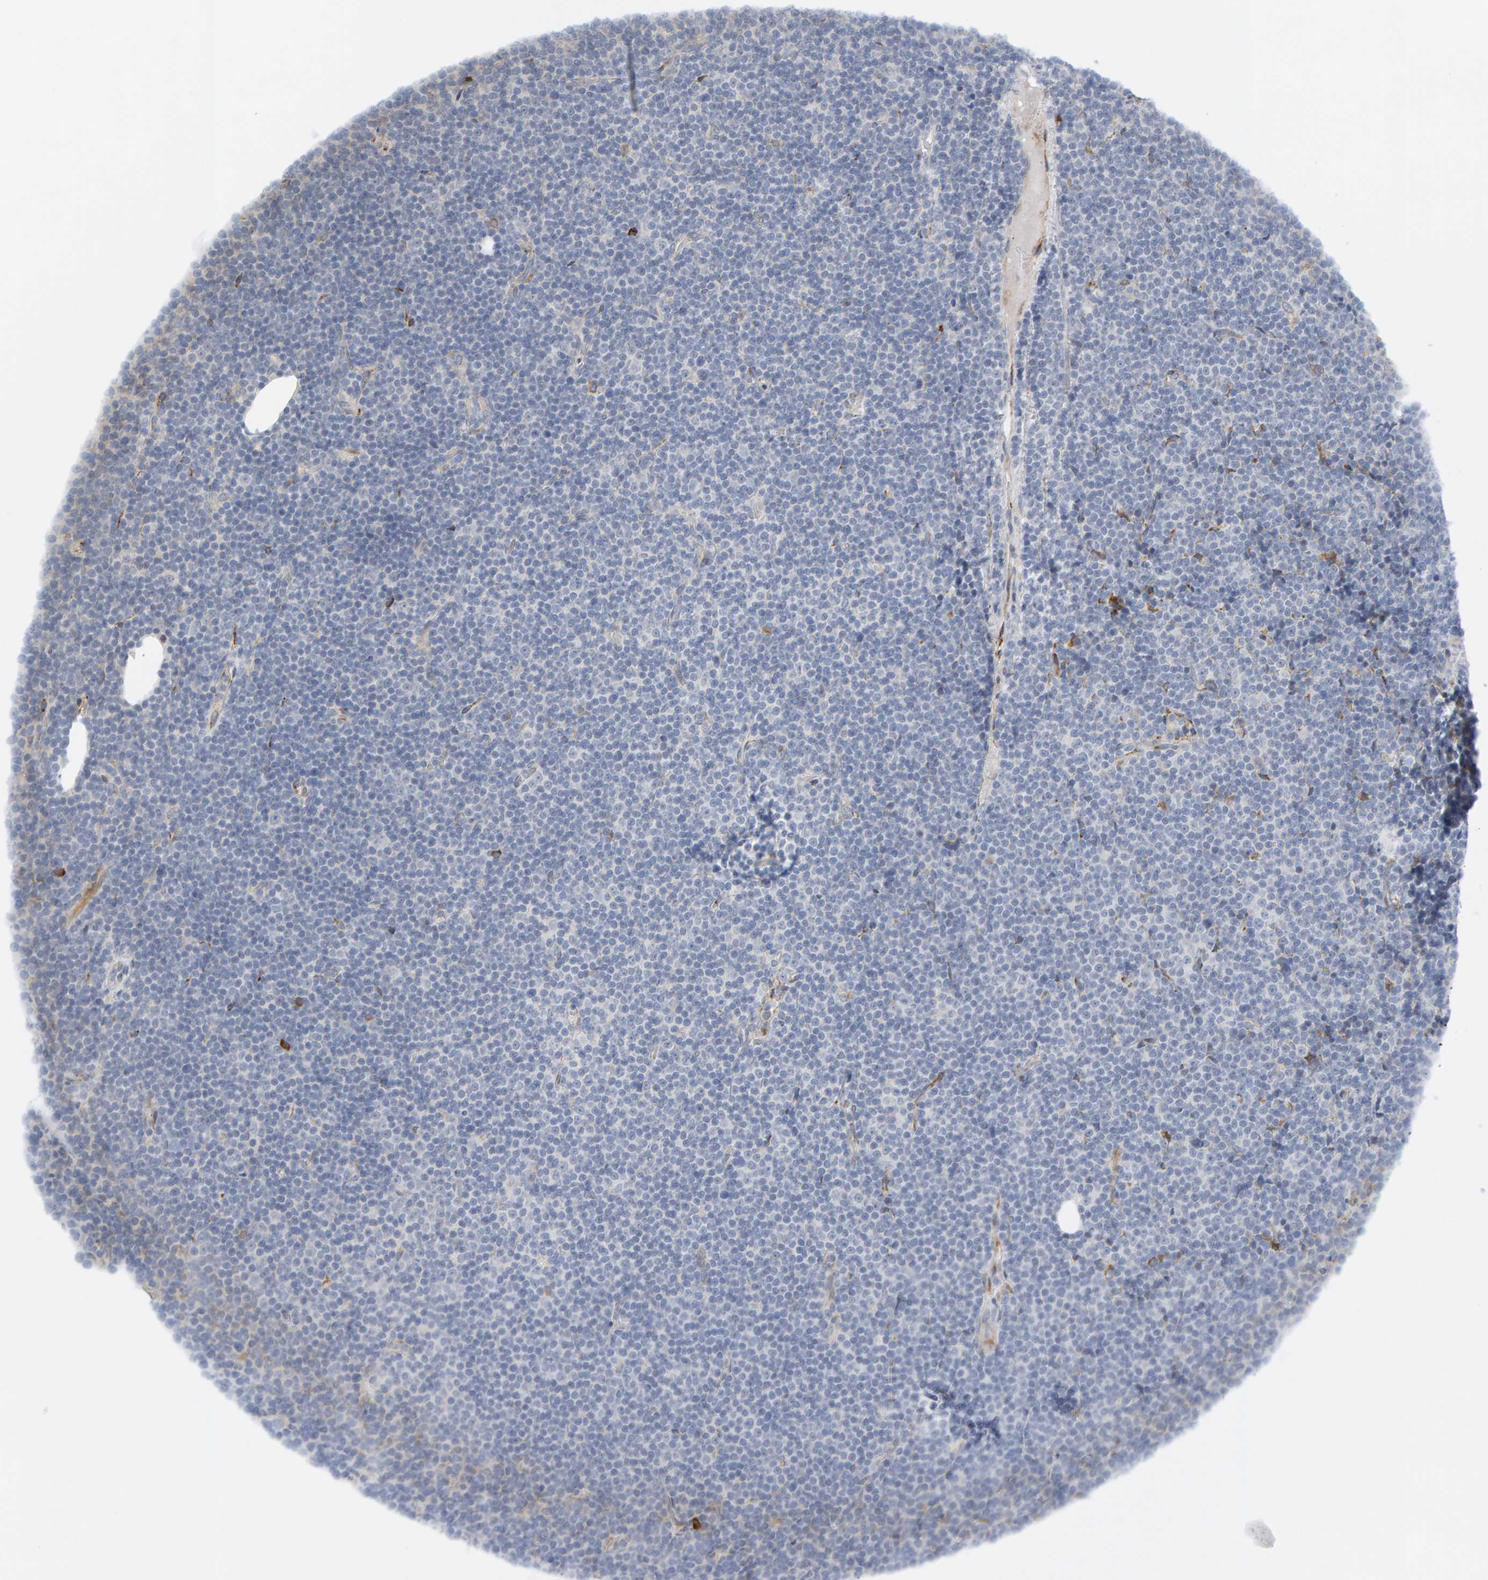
{"staining": {"intensity": "negative", "quantity": "none", "location": "none"}, "tissue": "lymphoma", "cell_type": "Tumor cells", "image_type": "cancer", "snomed": [{"axis": "morphology", "description": "Malignant lymphoma, non-Hodgkin's type, Low grade"}, {"axis": "topography", "description": "Lymph node"}], "caption": "Human low-grade malignant lymphoma, non-Hodgkin's type stained for a protein using immunohistochemistry (IHC) shows no positivity in tumor cells.", "gene": "ENGASE", "patient": {"sex": "female", "age": 67}}